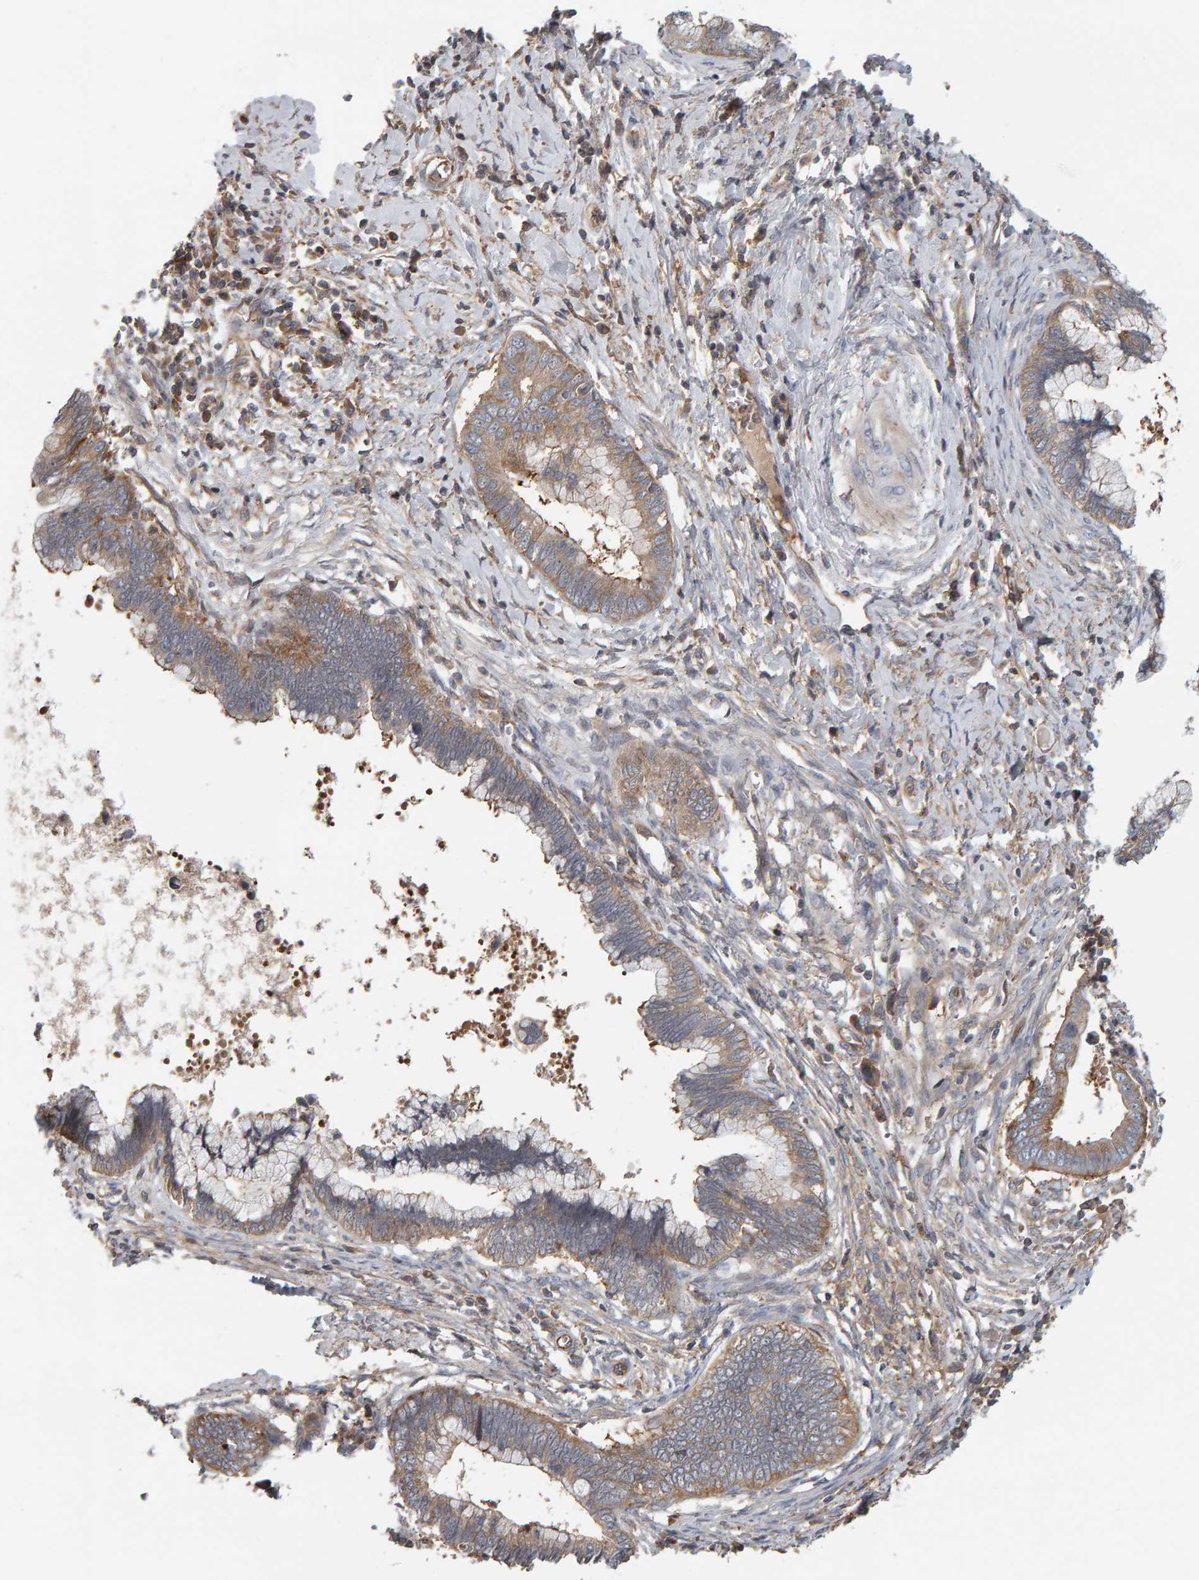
{"staining": {"intensity": "moderate", "quantity": ">75%", "location": "cytoplasmic/membranous"}, "tissue": "cervical cancer", "cell_type": "Tumor cells", "image_type": "cancer", "snomed": [{"axis": "morphology", "description": "Adenocarcinoma, NOS"}, {"axis": "topography", "description": "Cervix"}], "caption": "Adenocarcinoma (cervical) stained with a brown dye displays moderate cytoplasmic/membranous positive expression in approximately >75% of tumor cells.", "gene": "C9orf72", "patient": {"sex": "female", "age": 44}}